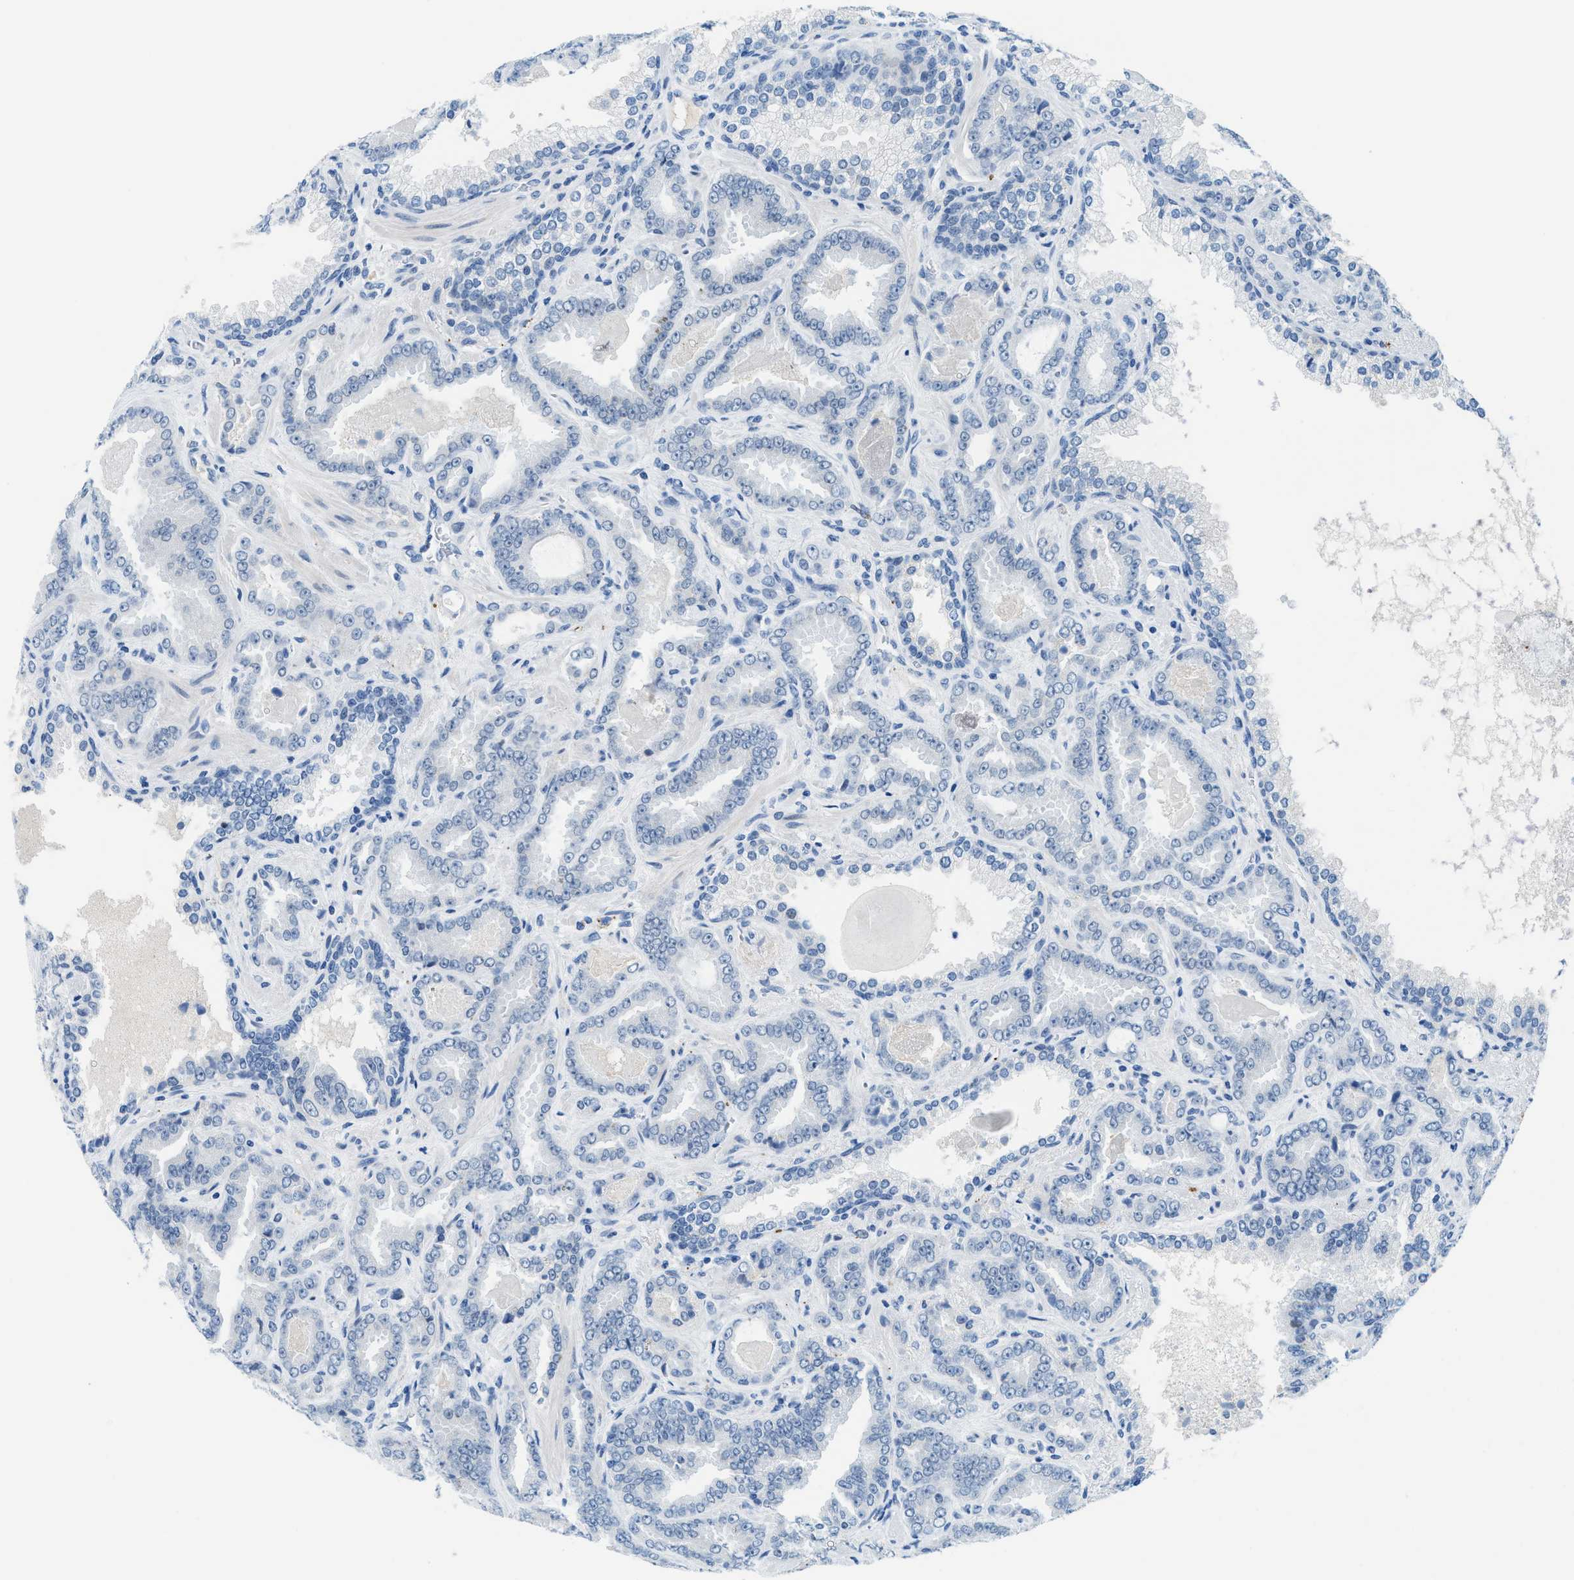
{"staining": {"intensity": "negative", "quantity": "none", "location": "none"}, "tissue": "prostate cancer", "cell_type": "Tumor cells", "image_type": "cancer", "snomed": [{"axis": "morphology", "description": "Adenocarcinoma, Low grade"}, {"axis": "topography", "description": "Prostate"}], "caption": "This is an immunohistochemistry (IHC) photomicrograph of human prostate cancer. There is no positivity in tumor cells.", "gene": "MBL2", "patient": {"sex": "male", "age": 60}}